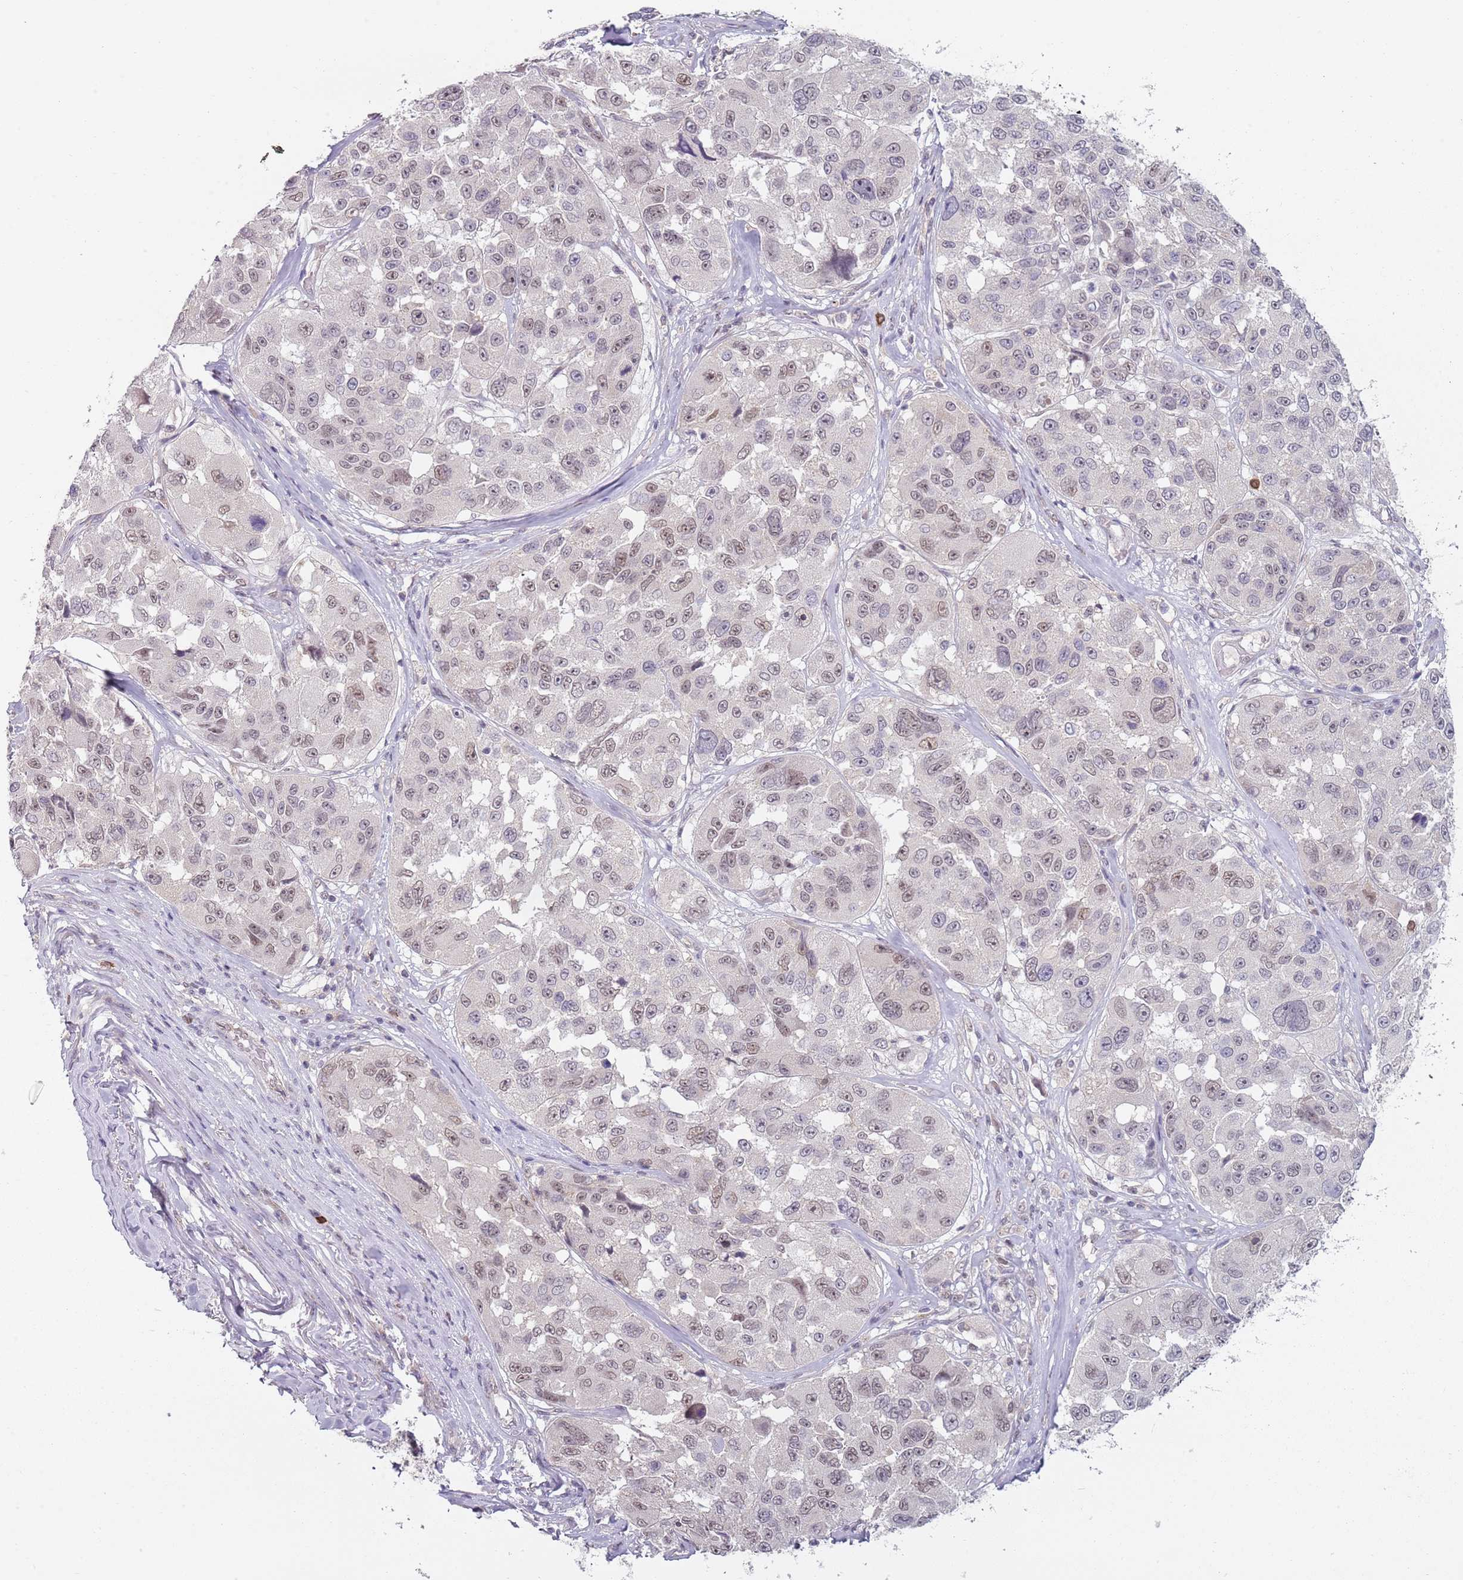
{"staining": {"intensity": "weak", "quantity": "25%-75%", "location": "nuclear"}, "tissue": "melanoma", "cell_type": "Tumor cells", "image_type": "cancer", "snomed": [{"axis": "morphology", "description": "Malignant melanoma, NOS"}, {"axis": "topography", "description": "Skin"}], "caption": "Immunohistochemical staining of malignant melanoma demonstrates weak nuclear protein staining in about 25%-75% of tumor cells.", "gene": "SMARCAL1", "patient": {"sex": "female", "age": 66}}